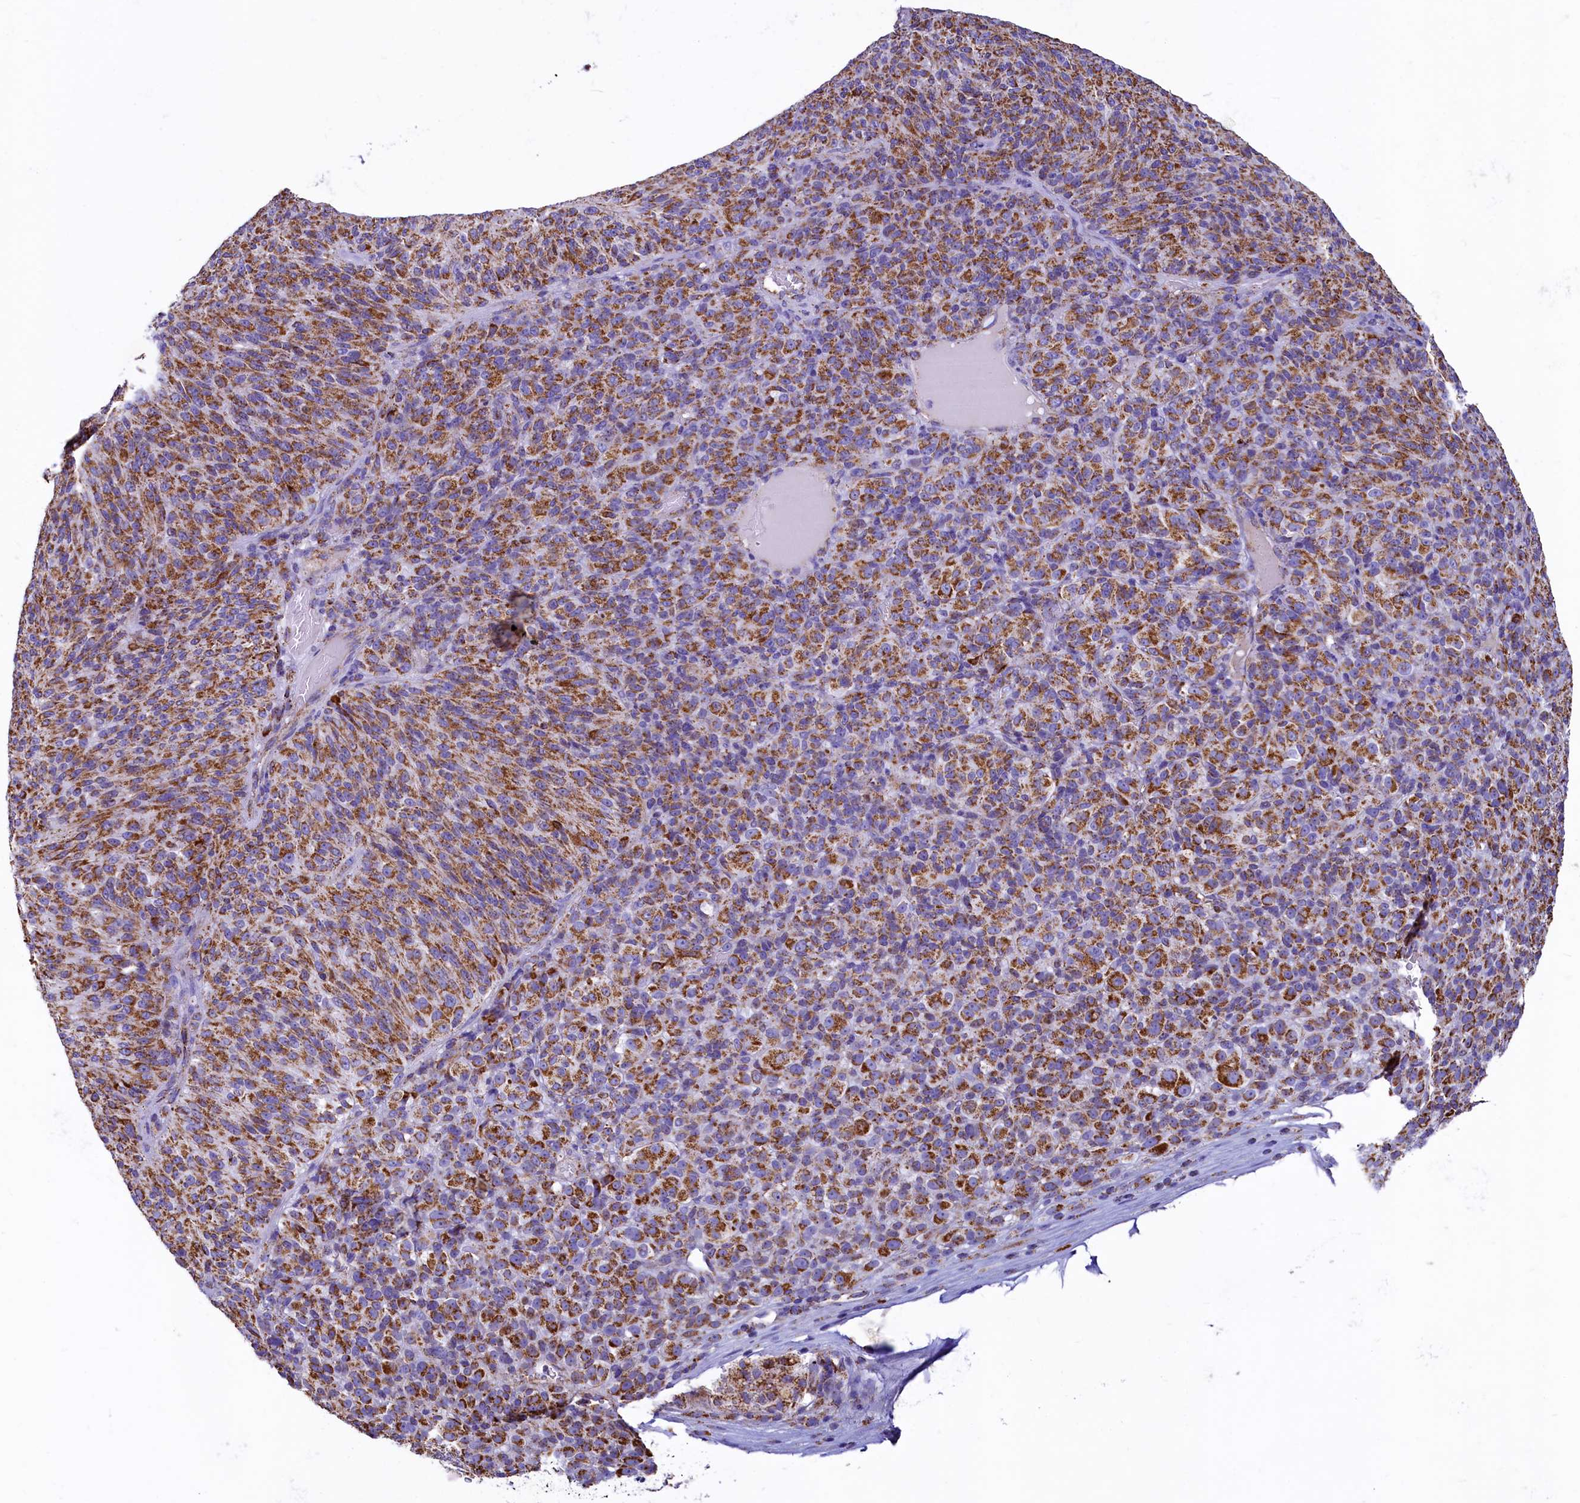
{"staining": {"intensity": "moderate", "quantity": "25%-75%", "location": "cytoplasmic/membranous"}, "tissue": "melanoma", "cell_type": "Tumor cells", "image_type": "cancer", "snomed": [{"axis": "morphology", "description": "Malignant melanoma, Metastatic site"}, {"axis": "topography", "description": "Brain"}], "caption": "The photomicrograph exhibits immunohistochemical staining of melanoma. There is moderate cytoplasmic/membranous positivity is seen in approximately 25%-75% of tumor cells. The staining was performed using DAB to visualize the protein expression in brown, while the nuclei were stained in blue with hematoxylin (Magnification: 20x).", "gene": "IDH3A", "patient": {"sex": "female", "age": 56}}